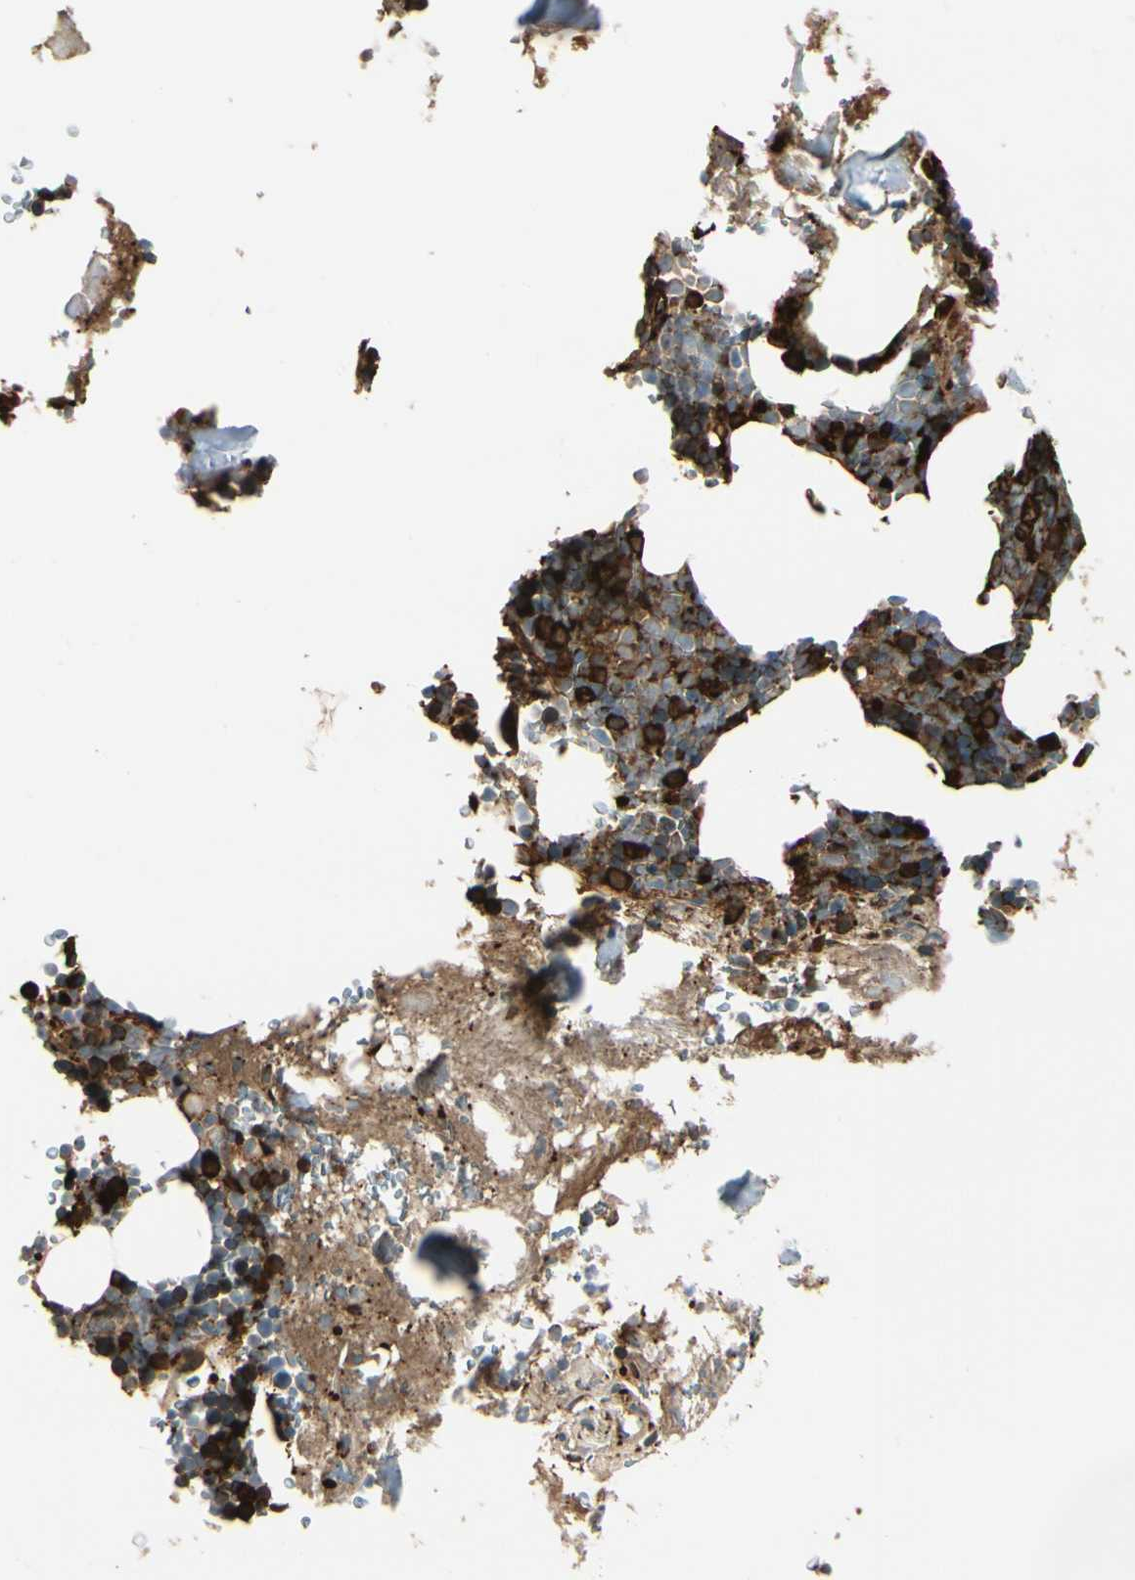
{"staining": {"intensity": "strong", "quantity": "25%-75%", "location": "cytoplasmic/membranous,nuclear"}, "tissue": "bone marrow", "cell_type": "Hematopoietic cells", "image_type": "normal", "snomed": [{"axis": "morphology", "description": "Normal tissue, NOS"}, {"axis": "topography", "description": "Bone marrow"}], "caption": "IHC (DAB (3,3'-diaminobenzidine)) staining of benign human bone marrow exhibits strong cytoplasmic/membranous,nuclear protein staining in approximately 25%-75% of hematopoietic cells.", "gene": "FTH1", "patient": {"sex": "male"}}